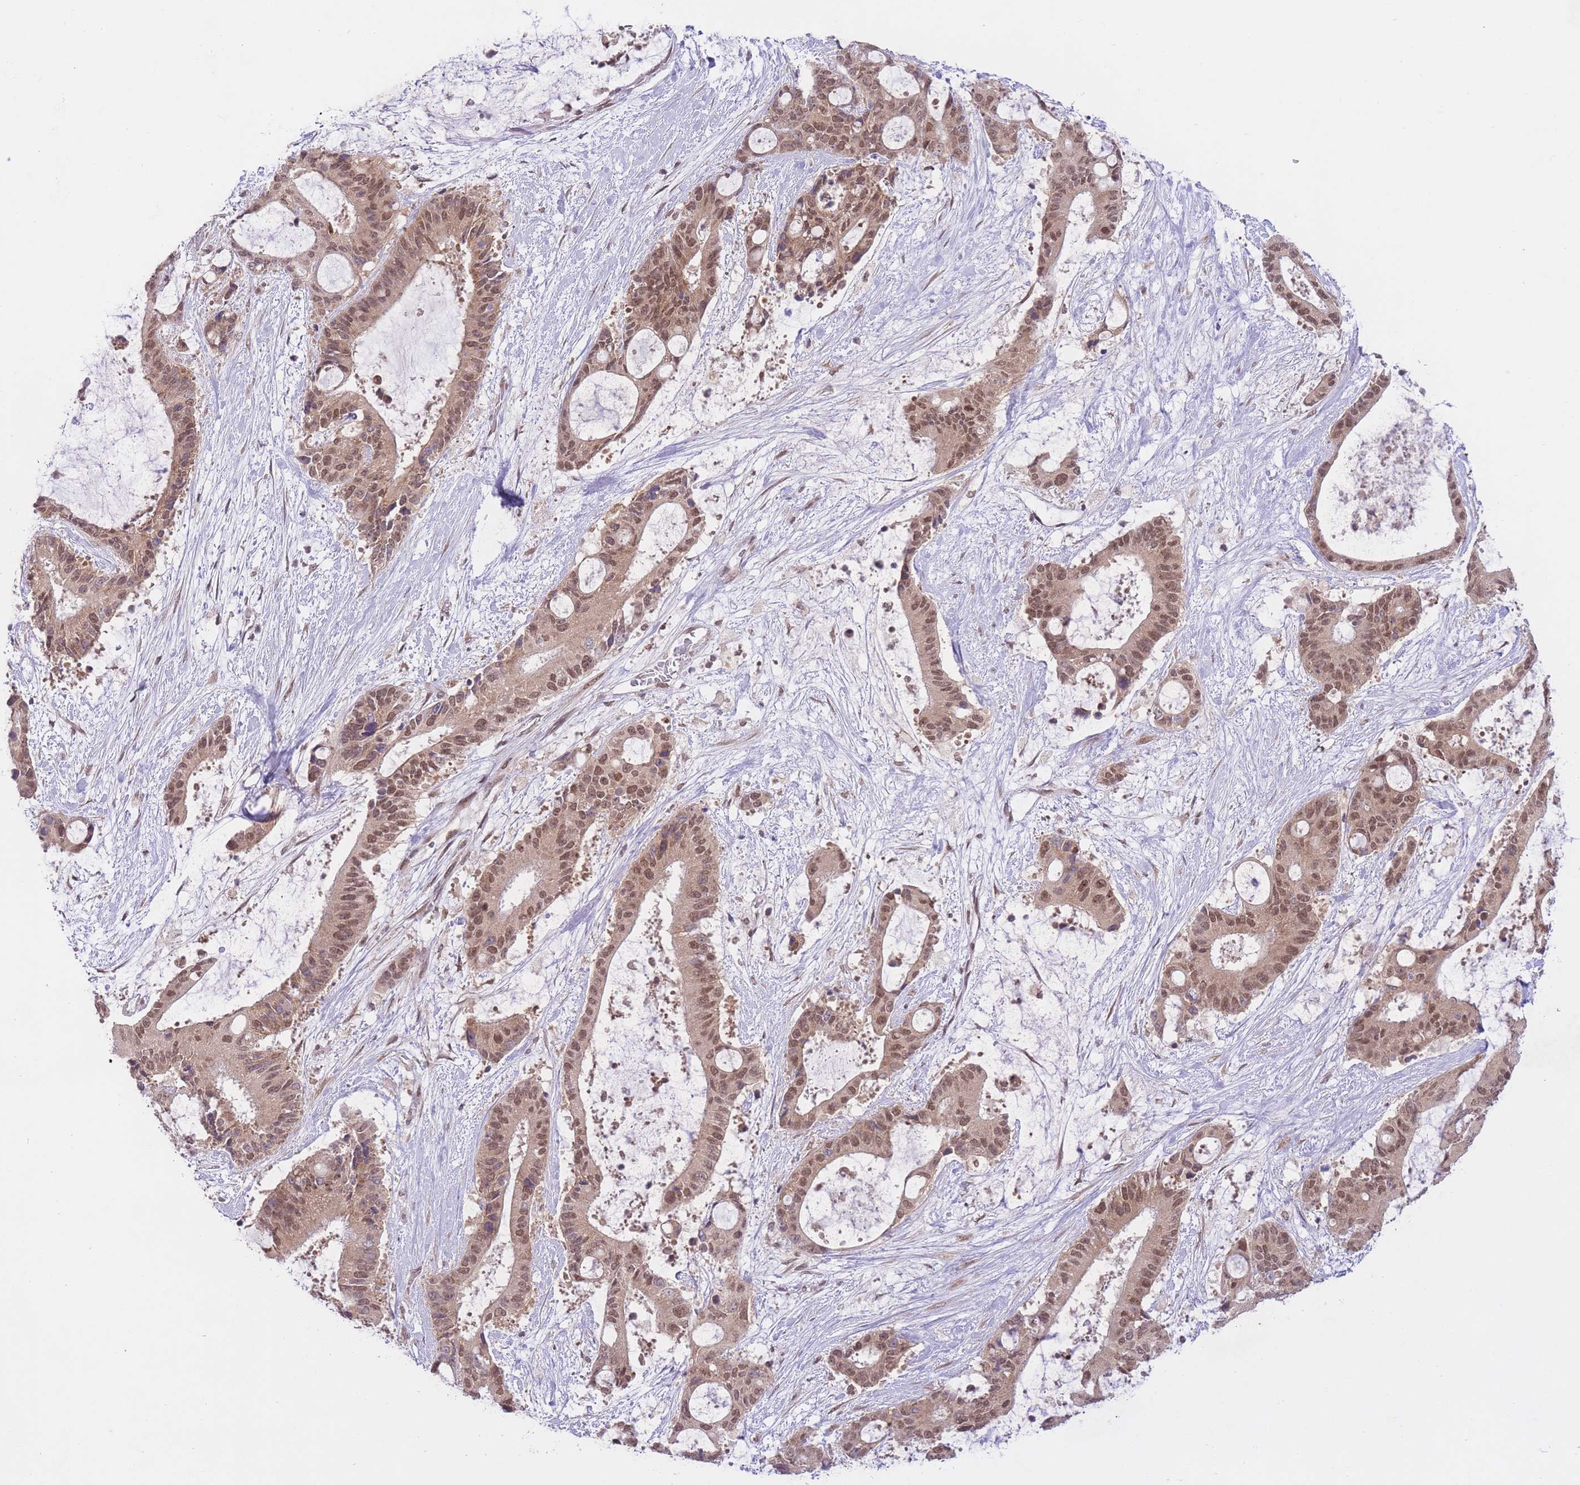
{"staining": {"intensity": "moderate", "quantity": ">75%", "location": "cytoplasmic/membranous,nuclear"}, "tissue": "liver cancer", "cell_type": "Tumor cells", "image_type": "cancer", "snomed": [{"axis": "morphology", "description": "Normal tissue, NOS"}, {"axis": "morphology", "description": "Cholangiocarcinoma"}, {"axis": "topography", "description": "Liver"}, {"axis": "topography", "description": "Peripheral nerve tissue"}], "caption": "An immunohistochemistry (IHC) histopathology image of tumor tissue is shown. Protein staining in brown labels moderate cytoplasmic/membranous and nuclear positivity in liver cancer within tumor cells.", "gene": "TMED3", "patient": {"sex": "female", "age": 73}}